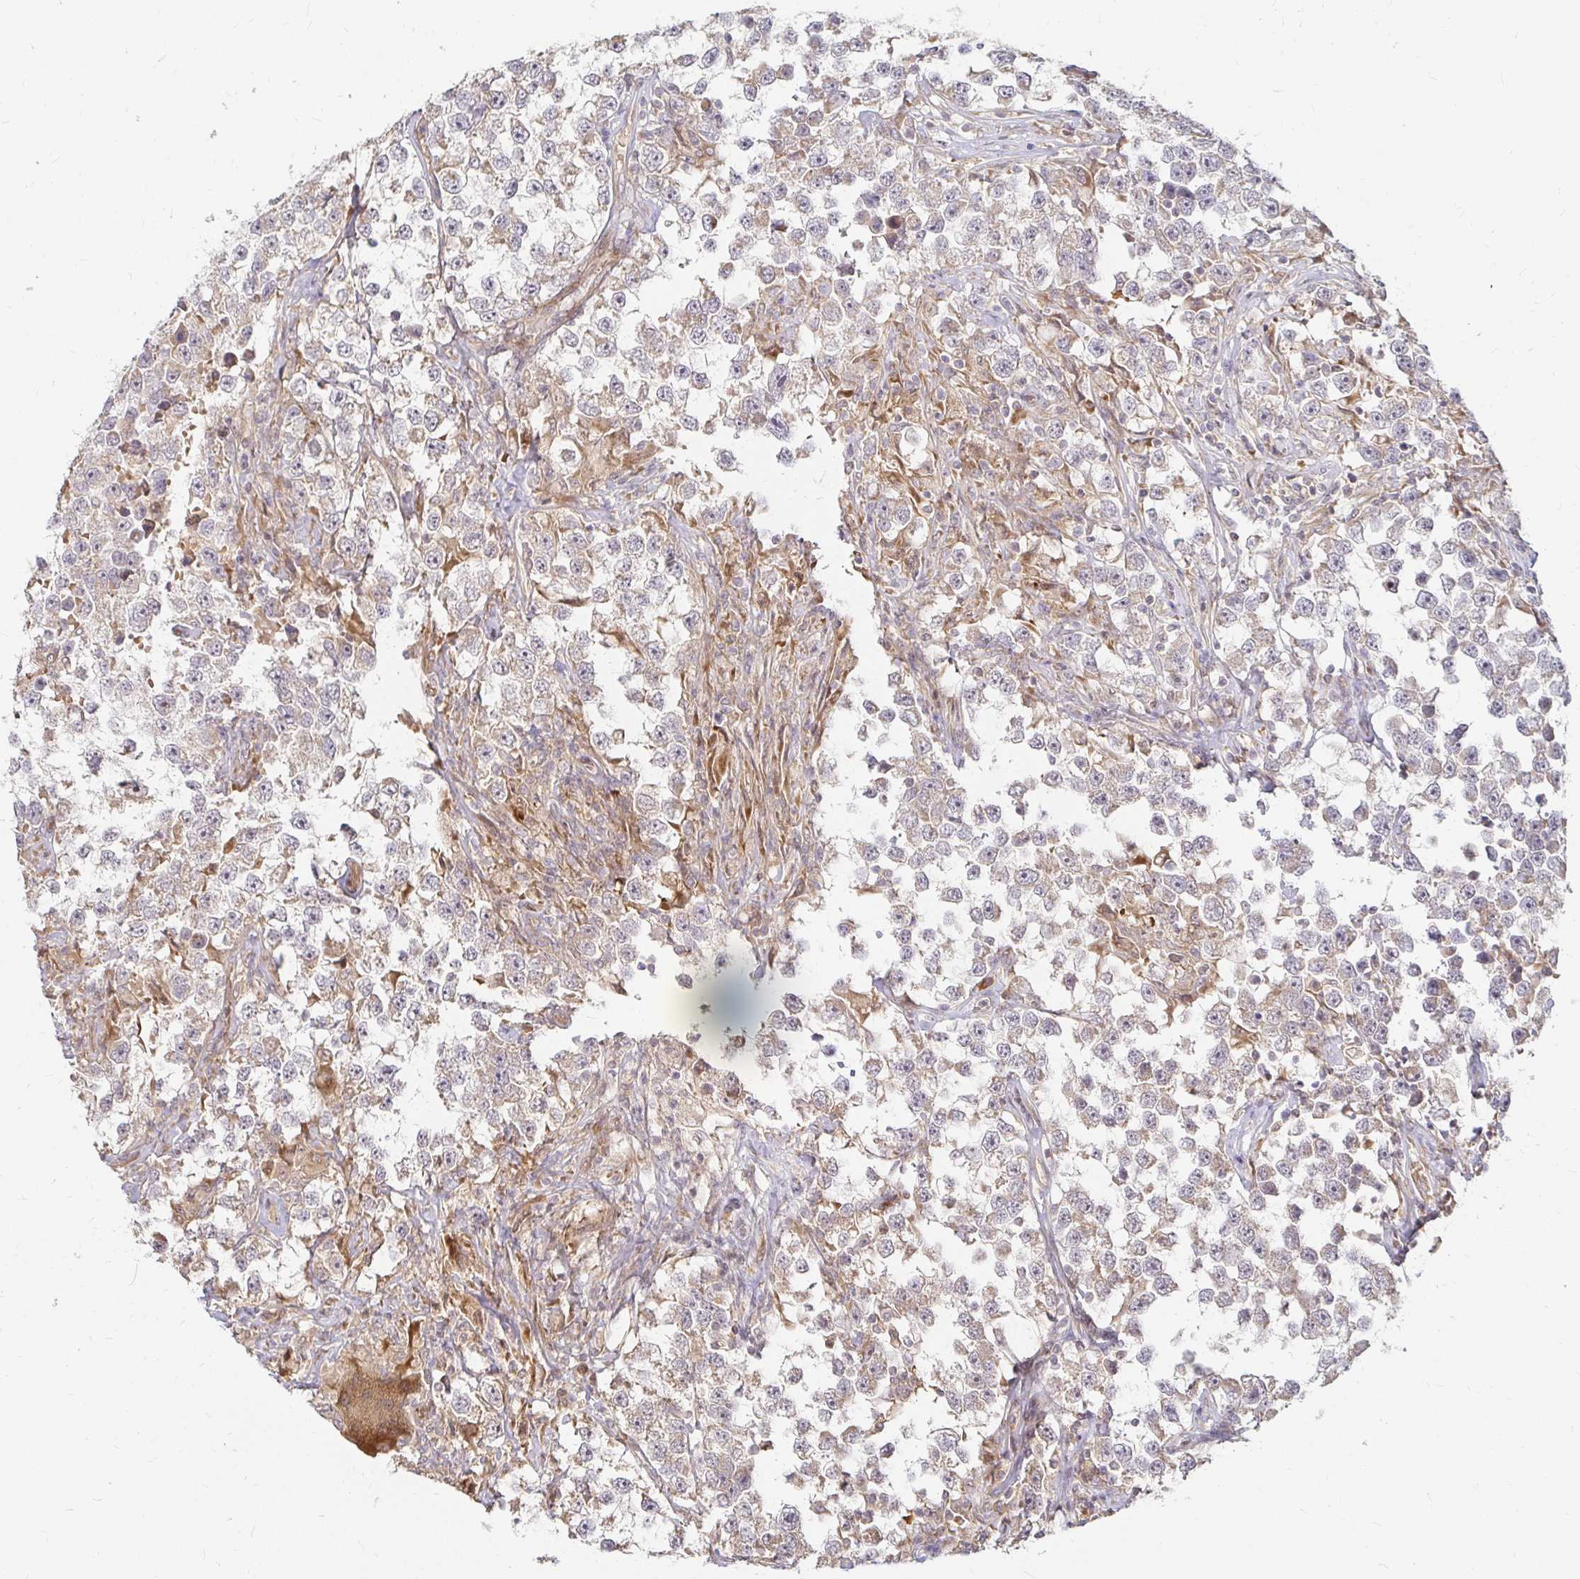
{"staining": {"intensity": "weak", "quantity": ">75%", "location": "cytoplasmic/membranous"}, "tissue": "testis cancer", "cell_type": "Tumor cells", "image_type": "cancer", "snomed": [{"axis": "morphology", "description": "Seminoma, NOS"}, {"axis": "topography", "description": "Testis"}], "caption": "Immunohistochemical staining of testis cancer exhibits low levels of weak cytoplasmic/membranous expression in approximately >75% of tumor cells.", "gene": "CAST", "patient": {"sex": "male", "age": 46}}